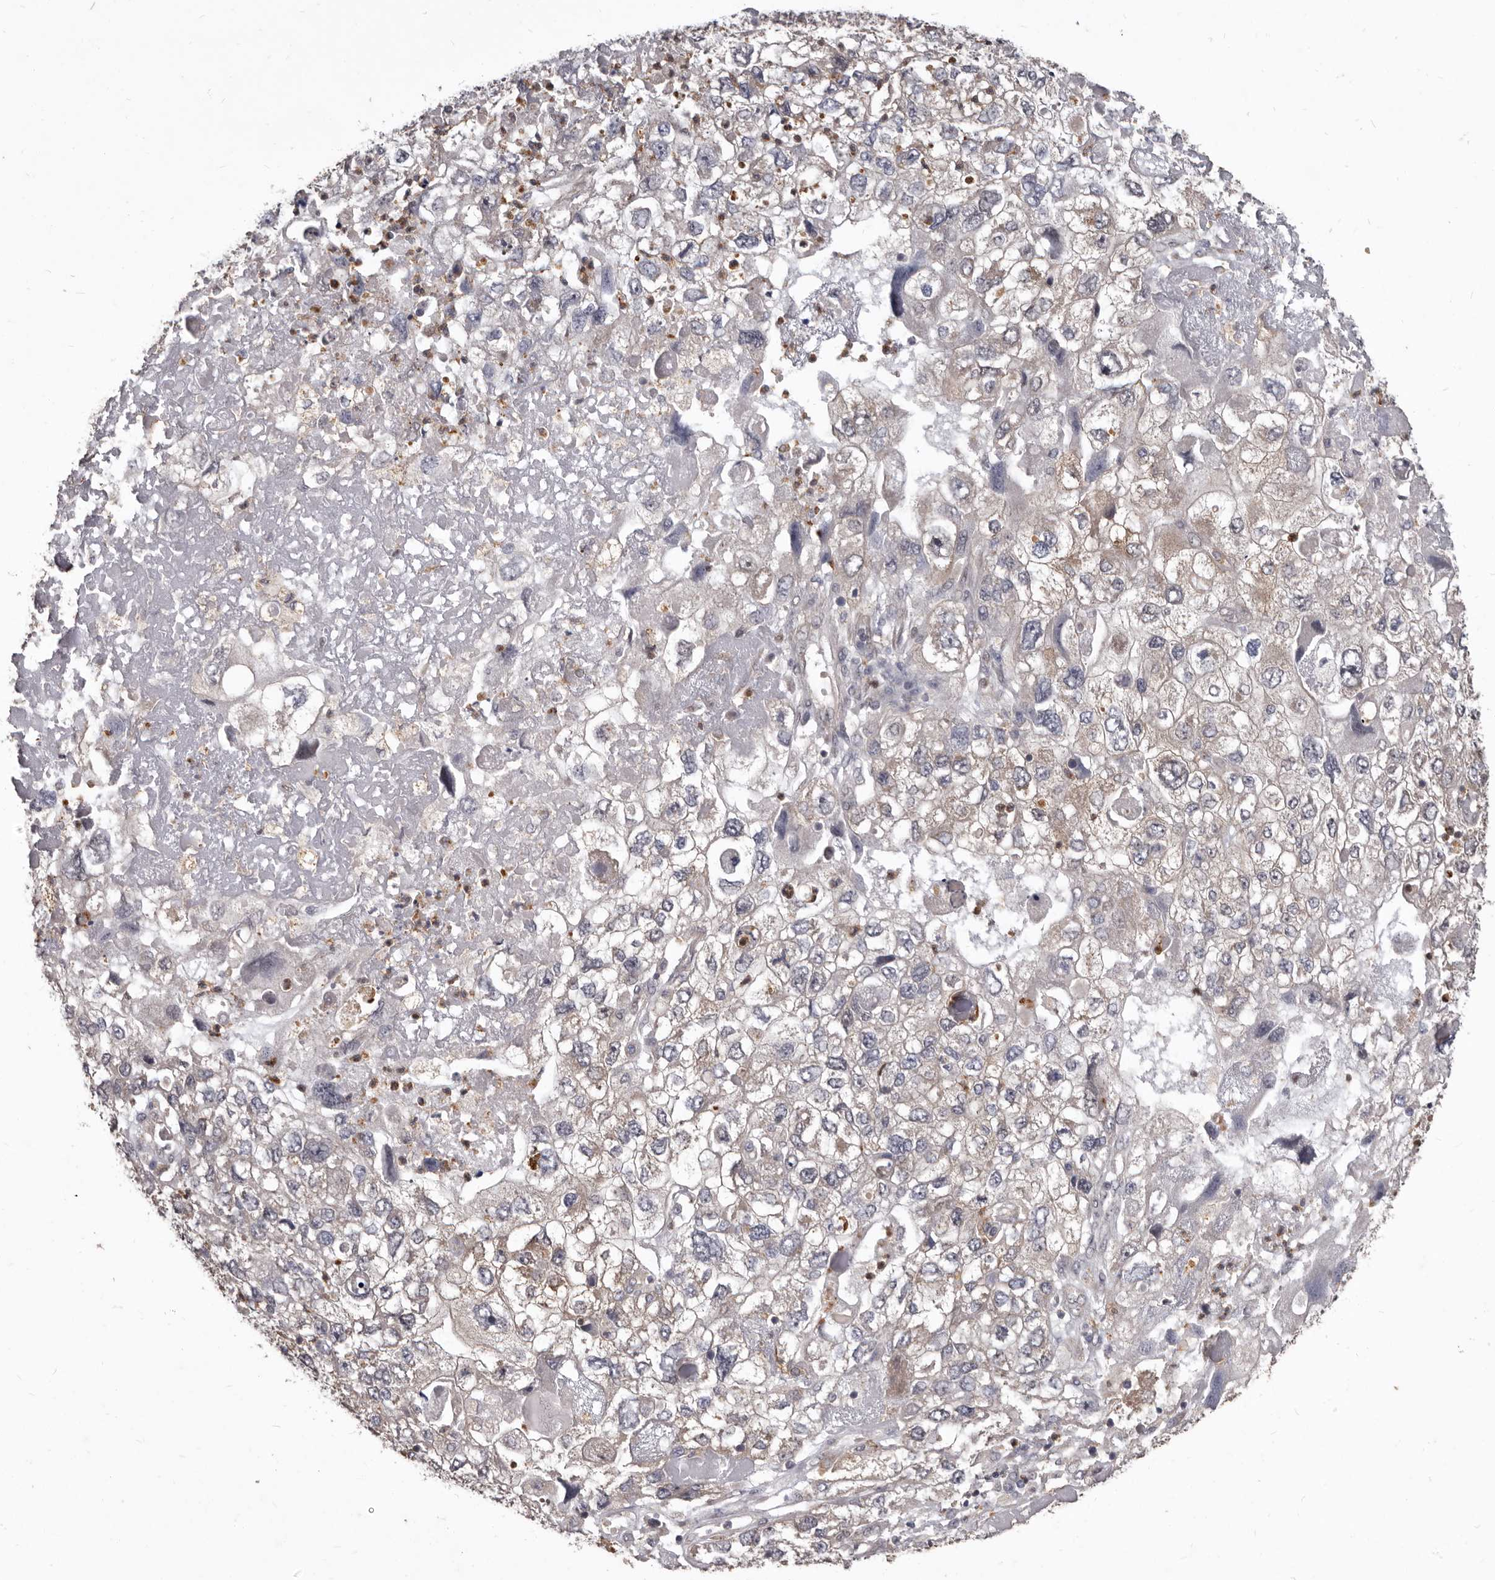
{"staining": {"intensity": "weak", "quantity": "<25%", "location": "cytoplasmic/membranous"}, "tissue": "endometrial cancer", "cell_type": "Tumor cells", "image_type": "cancer", "snomed": [{"axis": "morphology", "description": "Adenocarcinoma, NOS"}, {"axis": "topography", "description": "Endometrium"}], "caption": "There is no significant staining in tumor cells of adenocarcinoma (endometrial). (DAB IHC with hematoxylin counter stain).", "gene": "ACLY", "patient": {"sex": "female", "age": 49}}